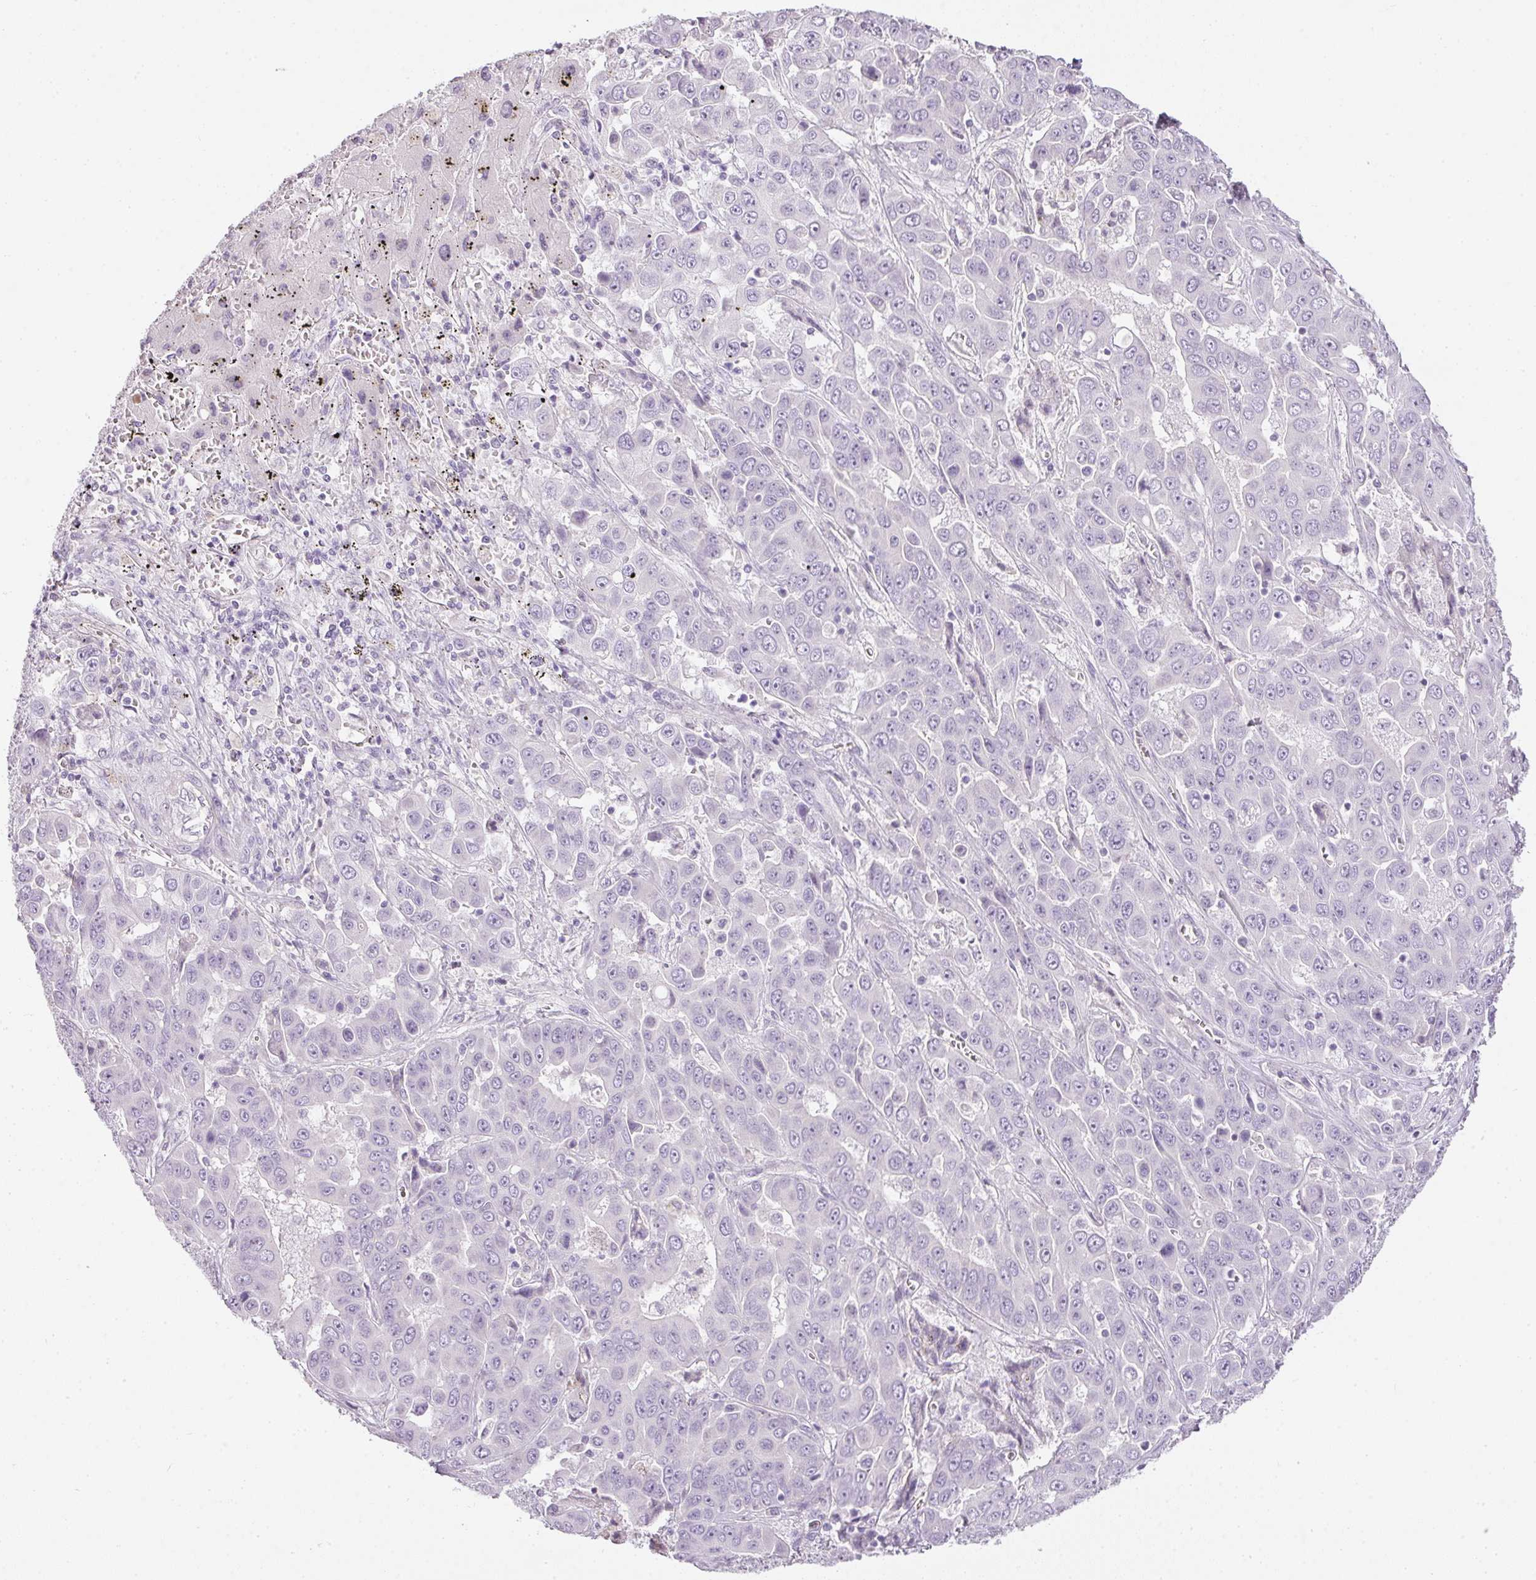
{"staining": {"intensity": "negative", "quantity": "none", "location": "none"}, "tissue": "liver cancer", "cell_type": "Tumor cells", "image_type": "cancer", "snomed": [{"axis": "morphology", "description": "Cholangiocarcinoma"}, {"axis": "topography", "description": "Liver"}], "caption": "IHC of human liver cancer (cholangiocarcinoma) exhibits no expression in tumor cells.", "gene": "RAX2", "patient": {"sex": "female", "age": 52}}